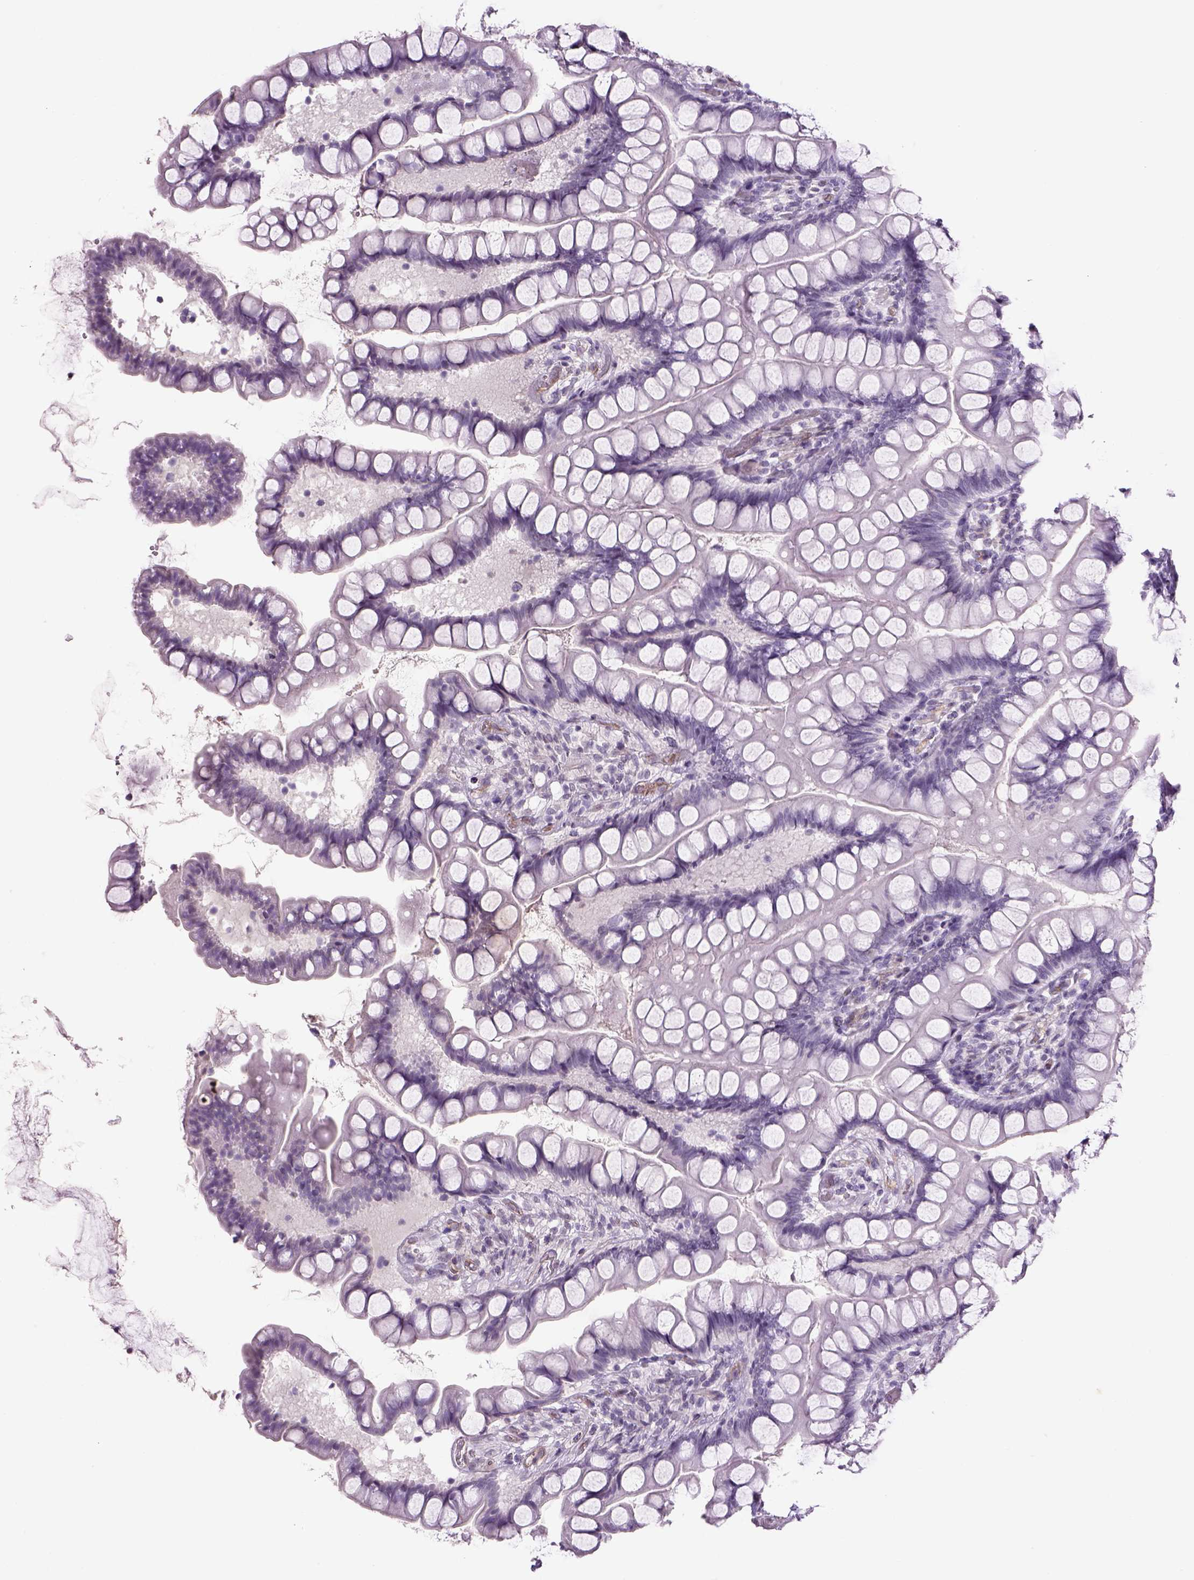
{"staining": {"intensity": "negative", "quantity": "none", "location": "none"}, "tissue": "small intestine", "cell_type": "Glandular cells", "image_type": "normal", "snomed": [{"axis": "morphology", "description": "Normal tissue, NOS"}, {"axis": "topography", "description": "Small intestine"}], "caption": "Protein analysis of unremarkable small intestine displays no significant positivity in glandular cells.", "gene": "PRRT1", "patient": {"sex": "male", "age": 70}}